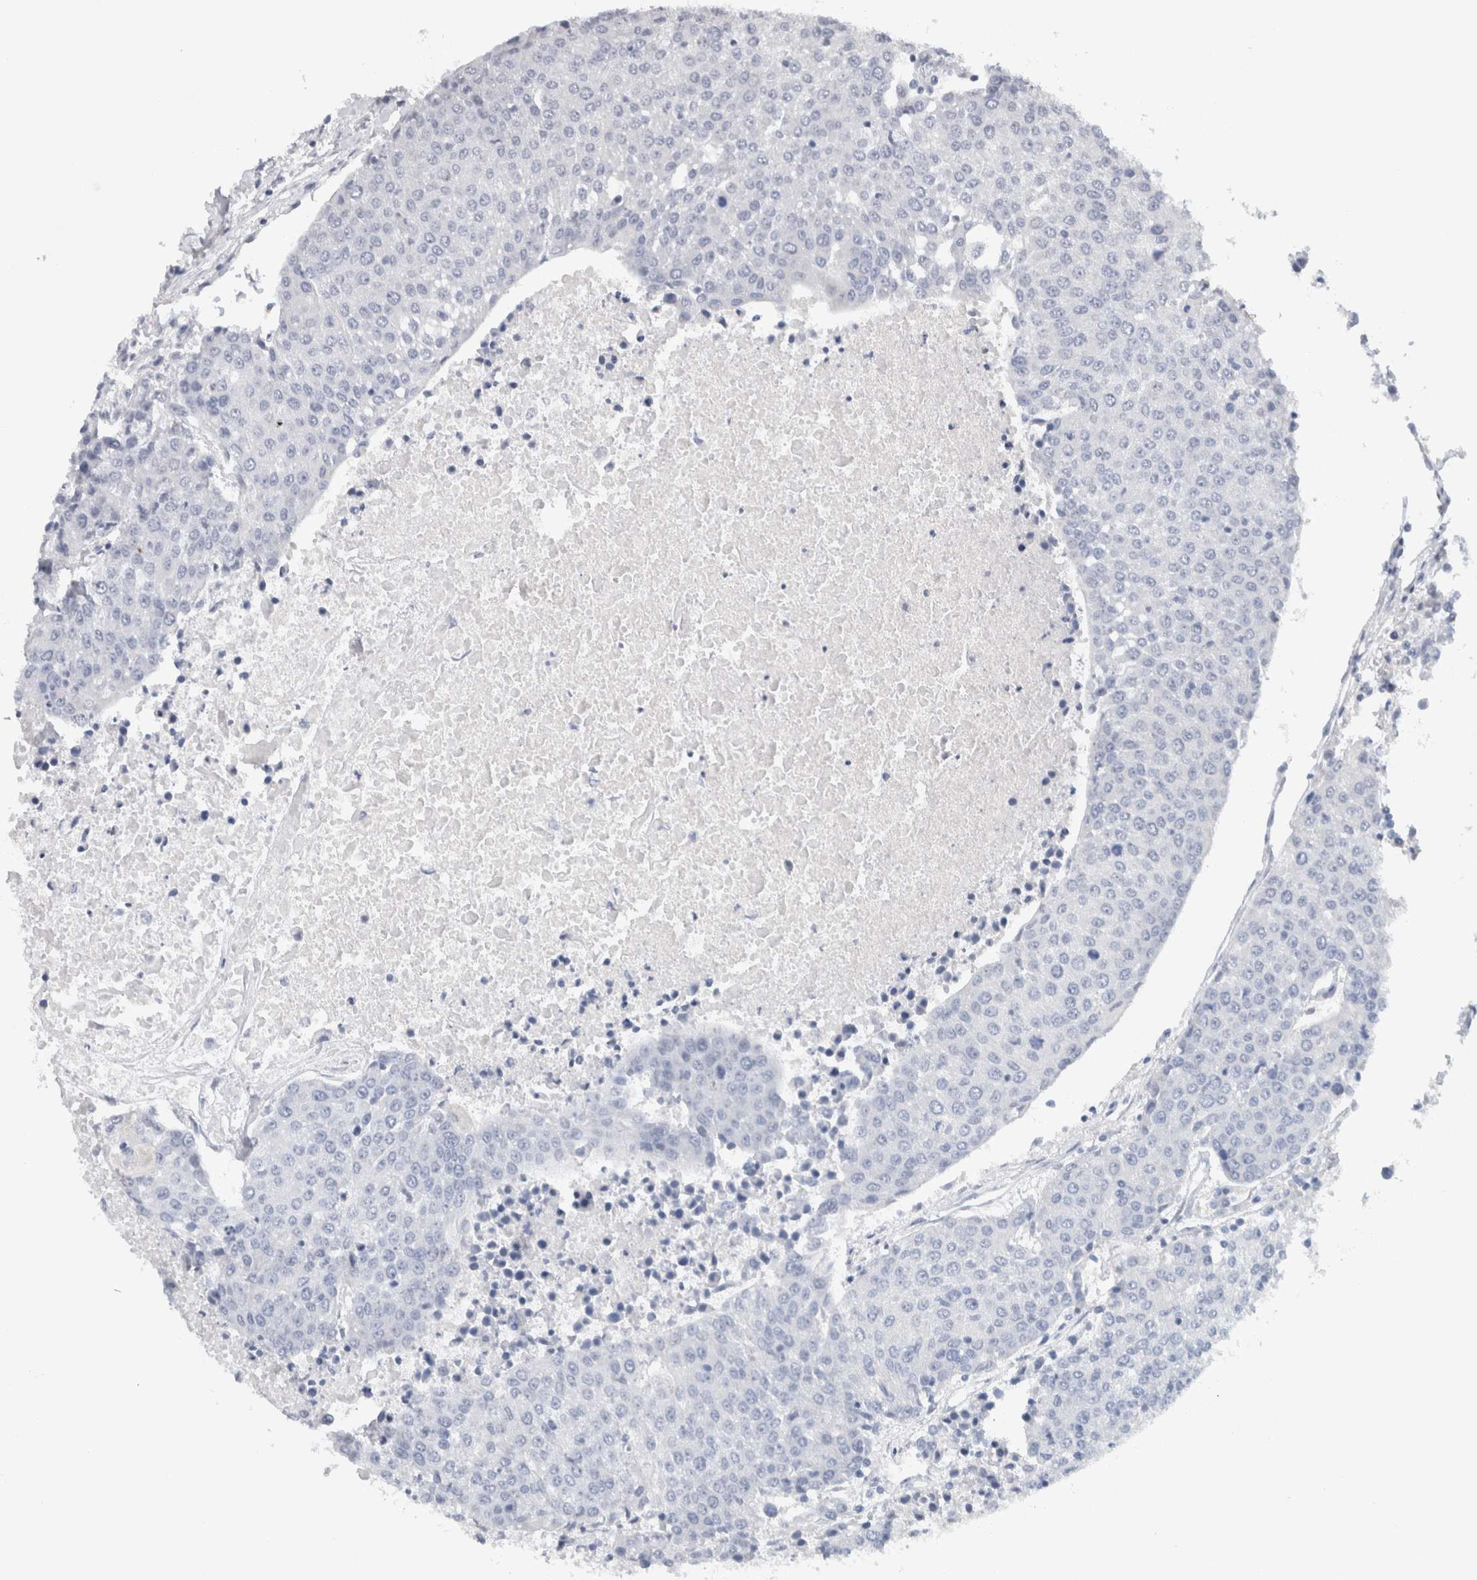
{"staining": {"intensity": "negative", "quantity": "none", "location": "none"}, "tissue": "urothelial cancer", "cell_type": "Tumor cells", "image_type": "cancer", "snomed": [{"axis": "morphology", "description": "Urothelial carcinoma, High grade"}, {"axis": "topography", "description": "Urinary bladder"}], "caption": "IHC micrograph of neoplastic tissue: human urothelial carcinoma (high-grade) stained with DAB (3,3'-diaminobenzidine) shows no significant protein expression in tumor cells.", "gene": "TONSL", "patient": {"sex": "female", "age": 85}}